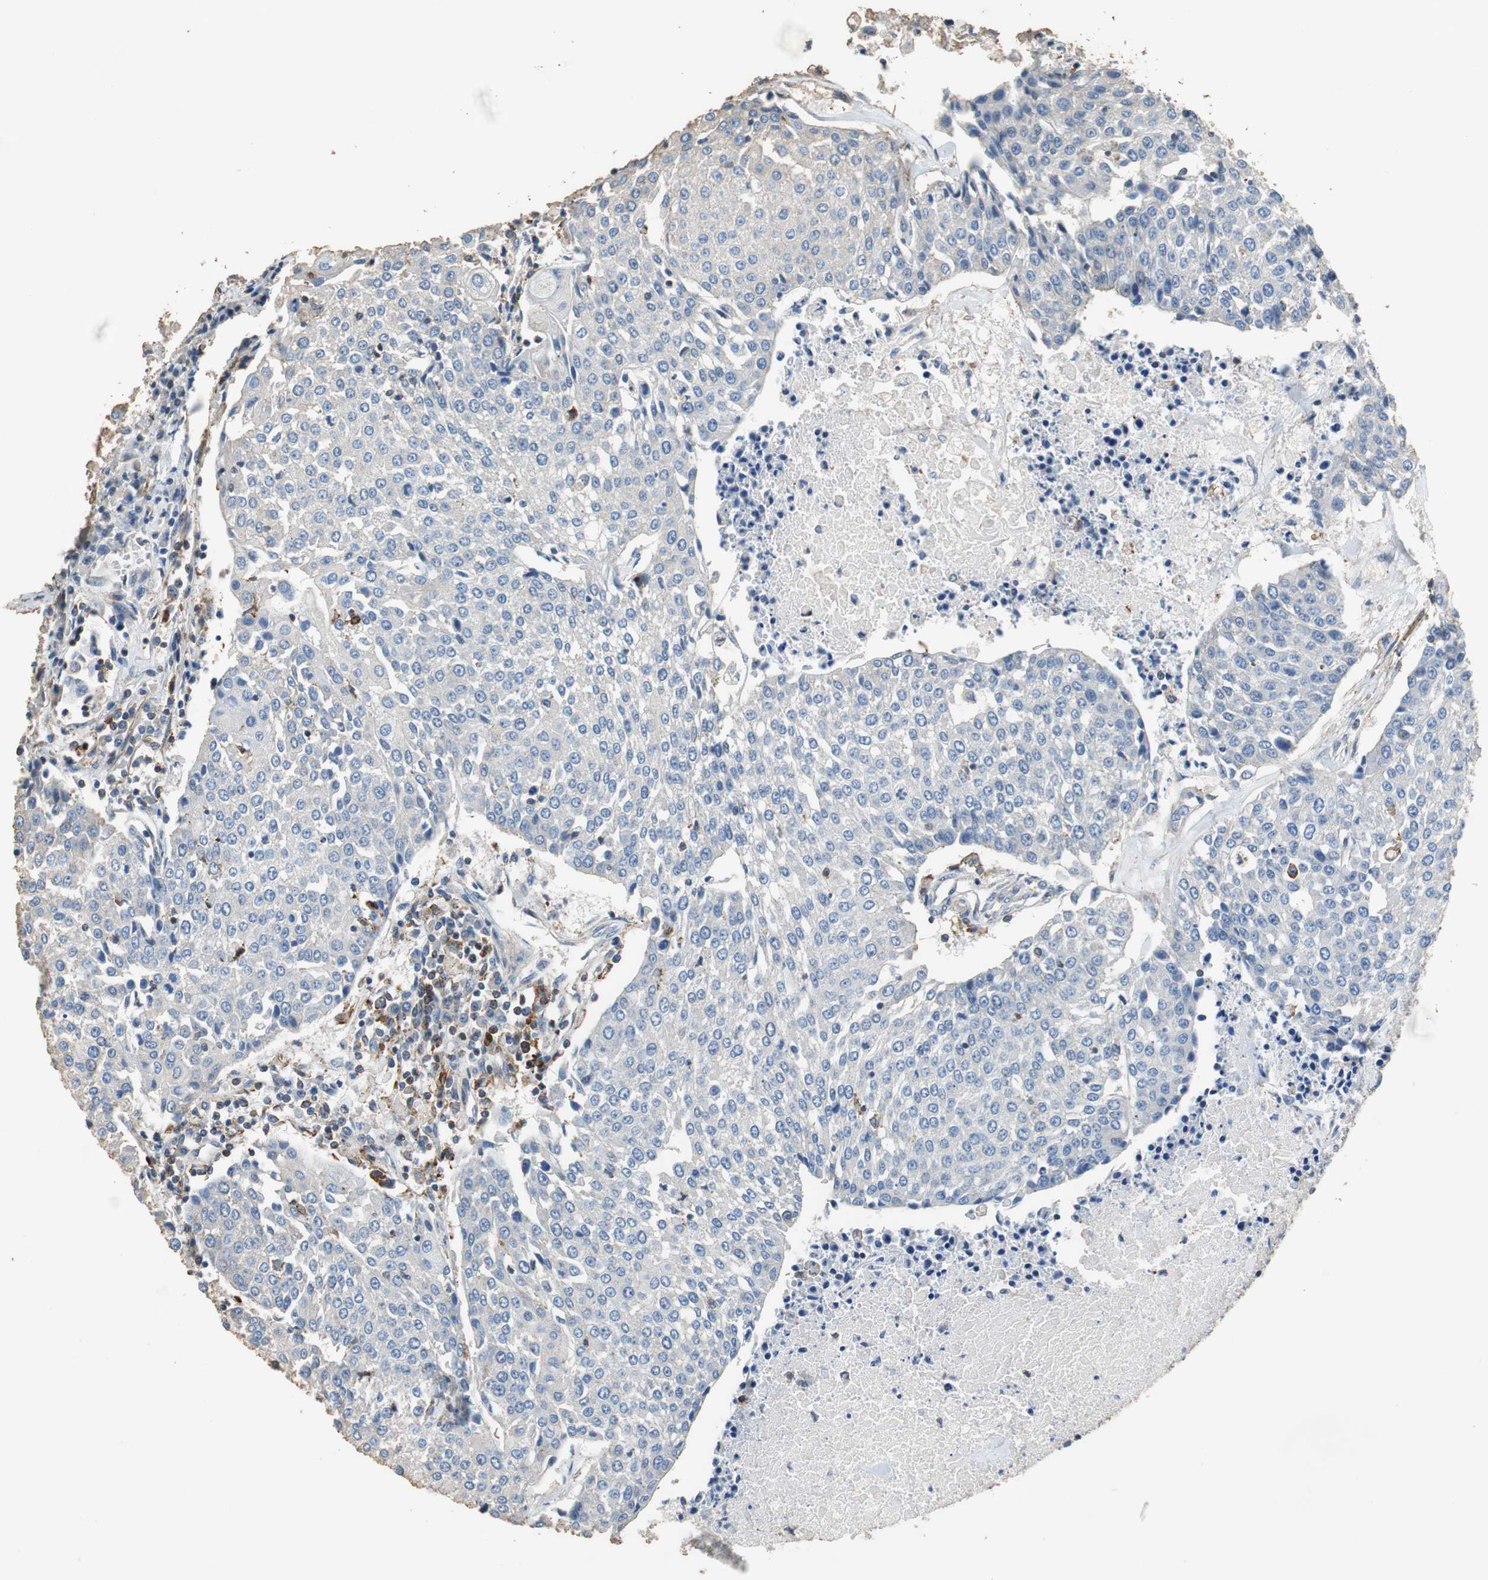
{"staining": {"intensity": "negative", "quantity": "none", "location": "none"}, "tissue": "urothelial cancer", "cell_type": "Tumor cells", "image_type": "cancer", "snomed": [{"axis": "morphology", "description": "Urothelial carcinoma, High grade"}, {"axis": "topography", "description": "Urinary bladder"}], "caption": "This is an immunohistochemistry (IHC) image of urothelial cancer. There is no positivity in tumor cells.", "gene": "PRKRA", "patient": {"sex": "female", "age": 85}}